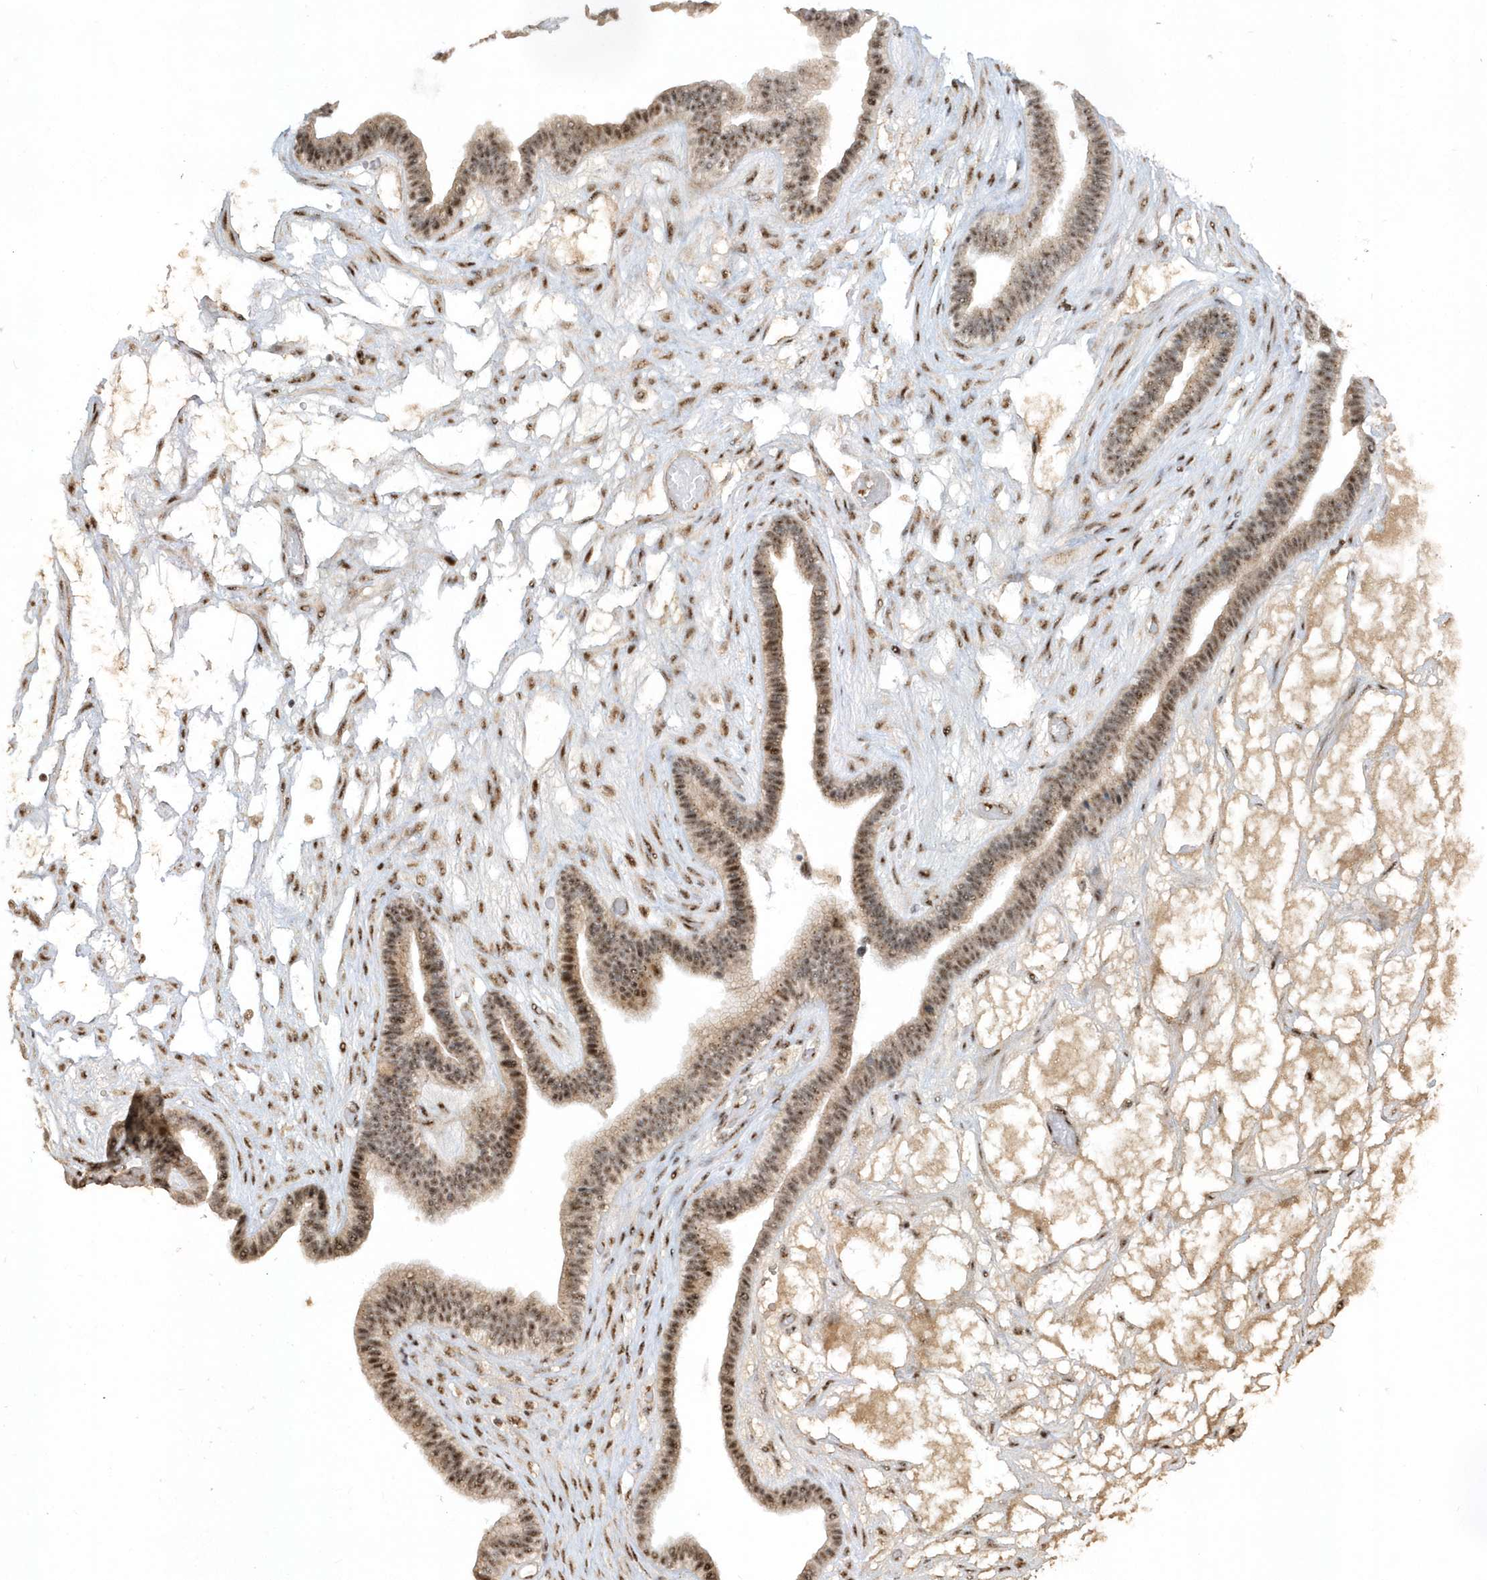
{"staining": {"intensity": "strong", "quantity": ">75%", "location": "nuclear"}, "tissue": "ovarian cancer", "cell_type": "Tumor cells", "image_type": "cancer", "snomed": [{"axis": "morphology", "description": "Cystadenocarcinoma, serous, NOS"}, {"axis": "topography", "description": "Ovary"}], "caption": "Serous cystadenocarcinoma (ovarian) stained with a brown dye demonstrates strong nuclear positive staining in about >75% of tumor cells.", "gene": "POLR3B", "patient": {"sex": "female", "age": 56}}